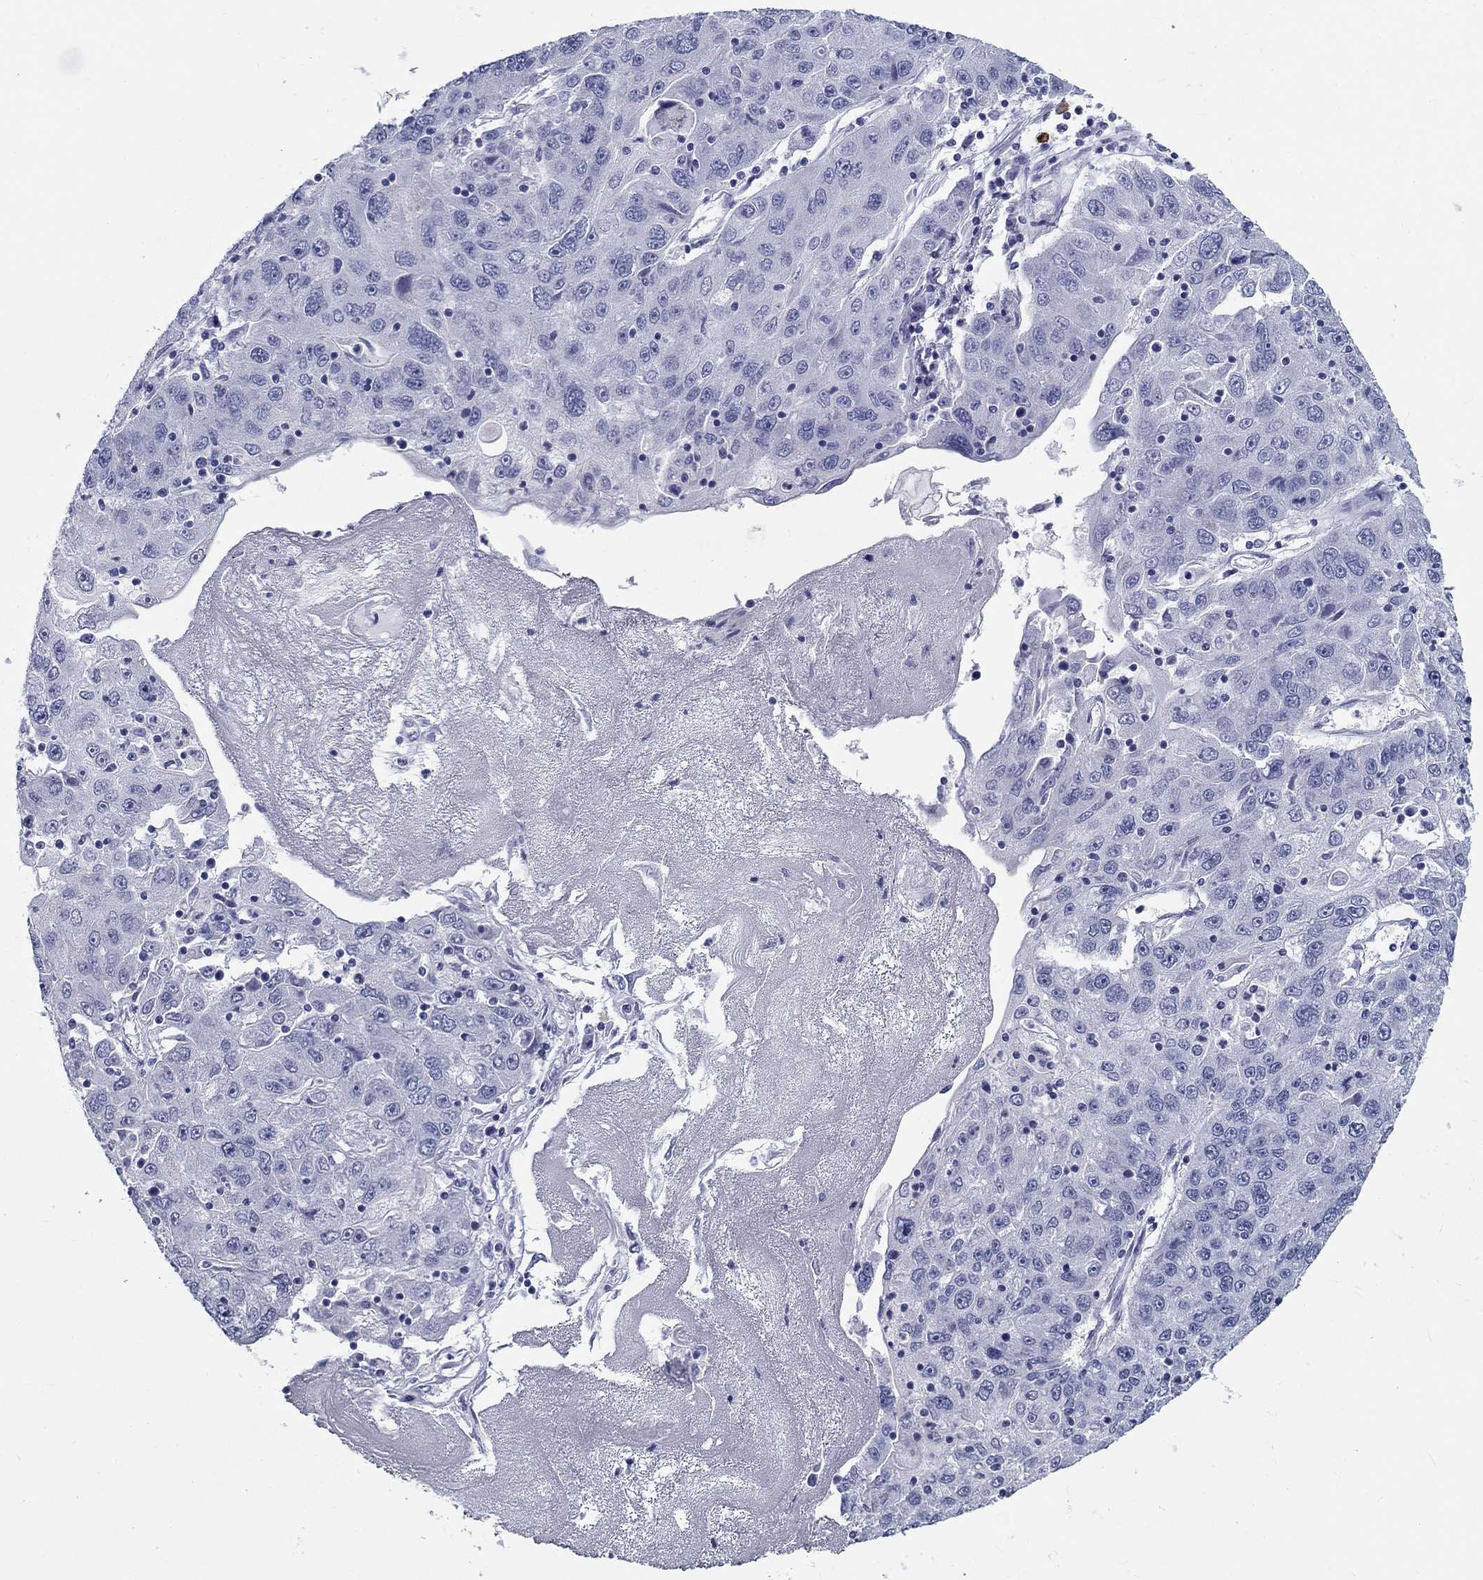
{"staining": {"intensity": "negative", "quantity": "none", "location": "none"}, "tissue": "stomach cancer", "cell_type": "Tumor cells", "image_type": "cancer", "snomed": [{"axis": "morphology", "description": "Adenocarcinoma, NOS"}, {"axis": "topography", "description": "Stomach"}], "caption": "Immunohistochemistry micrograph of neoplastic tissue: human stomach cancer (adenocarcinoma) stained with DAB (3,3'-diaminobenzidine) demonstrates no significant protein positivity in tumor cells. Nuclei are stained in blue.", "gene": "CD40LG", "patient": {"sex": "male", "age": 56}}